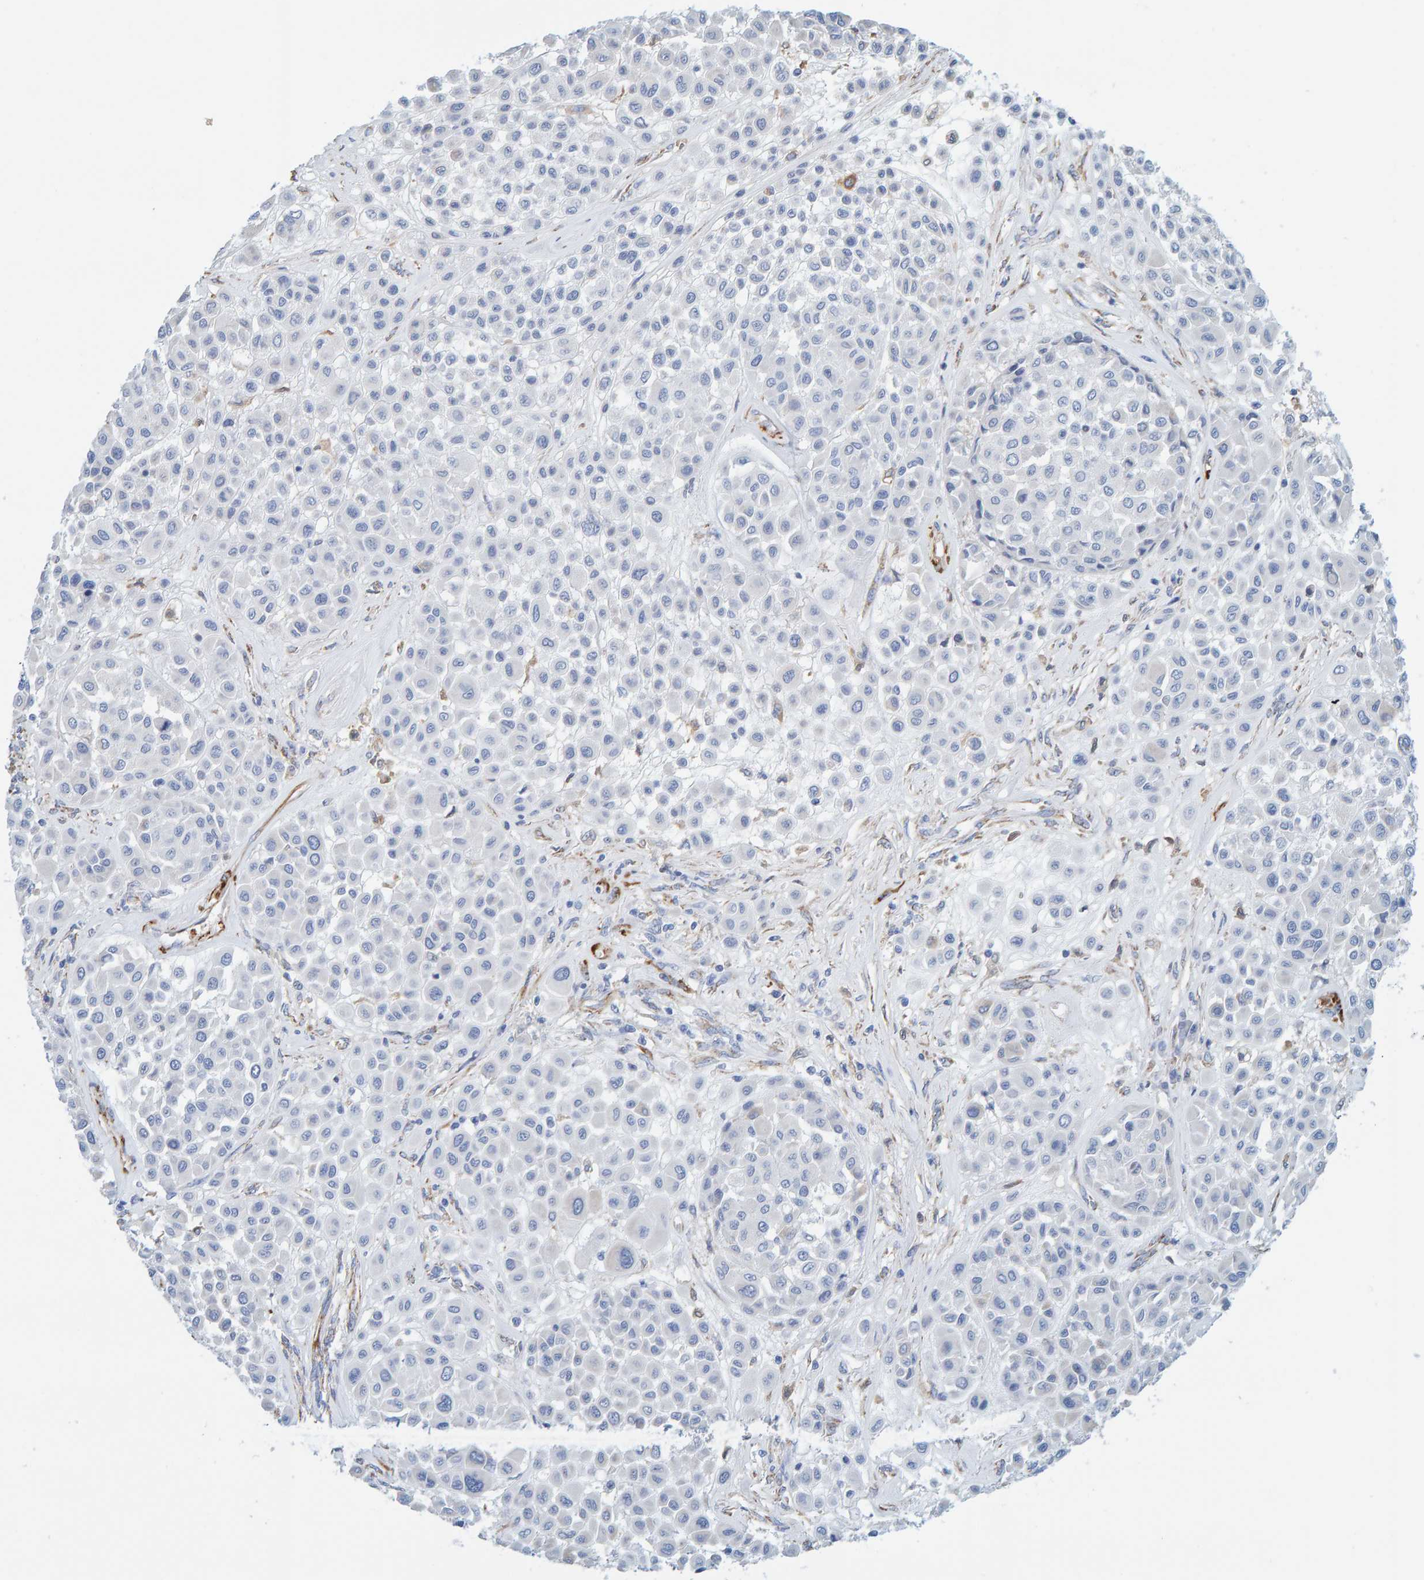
{"staining": {"intensity": "negative", "quantity": "none", "location": "none"}, "tissue": "melanoma", "cell_type": "Tumor cells", "image_type": "cancer", "snomed": [{"axis": "morphology", "description": "Malignant melanoma, Metastatic site"}, {"axis": "topography", "description": "Soft tissue"}], "caption": "This is an immunohistochemistry photomicrograph of human malignant melanoma (metastatic site). There is no staining in tumor cells.", "gene": "MAP1B", "patient": {"sex": "male", "age": 41}}